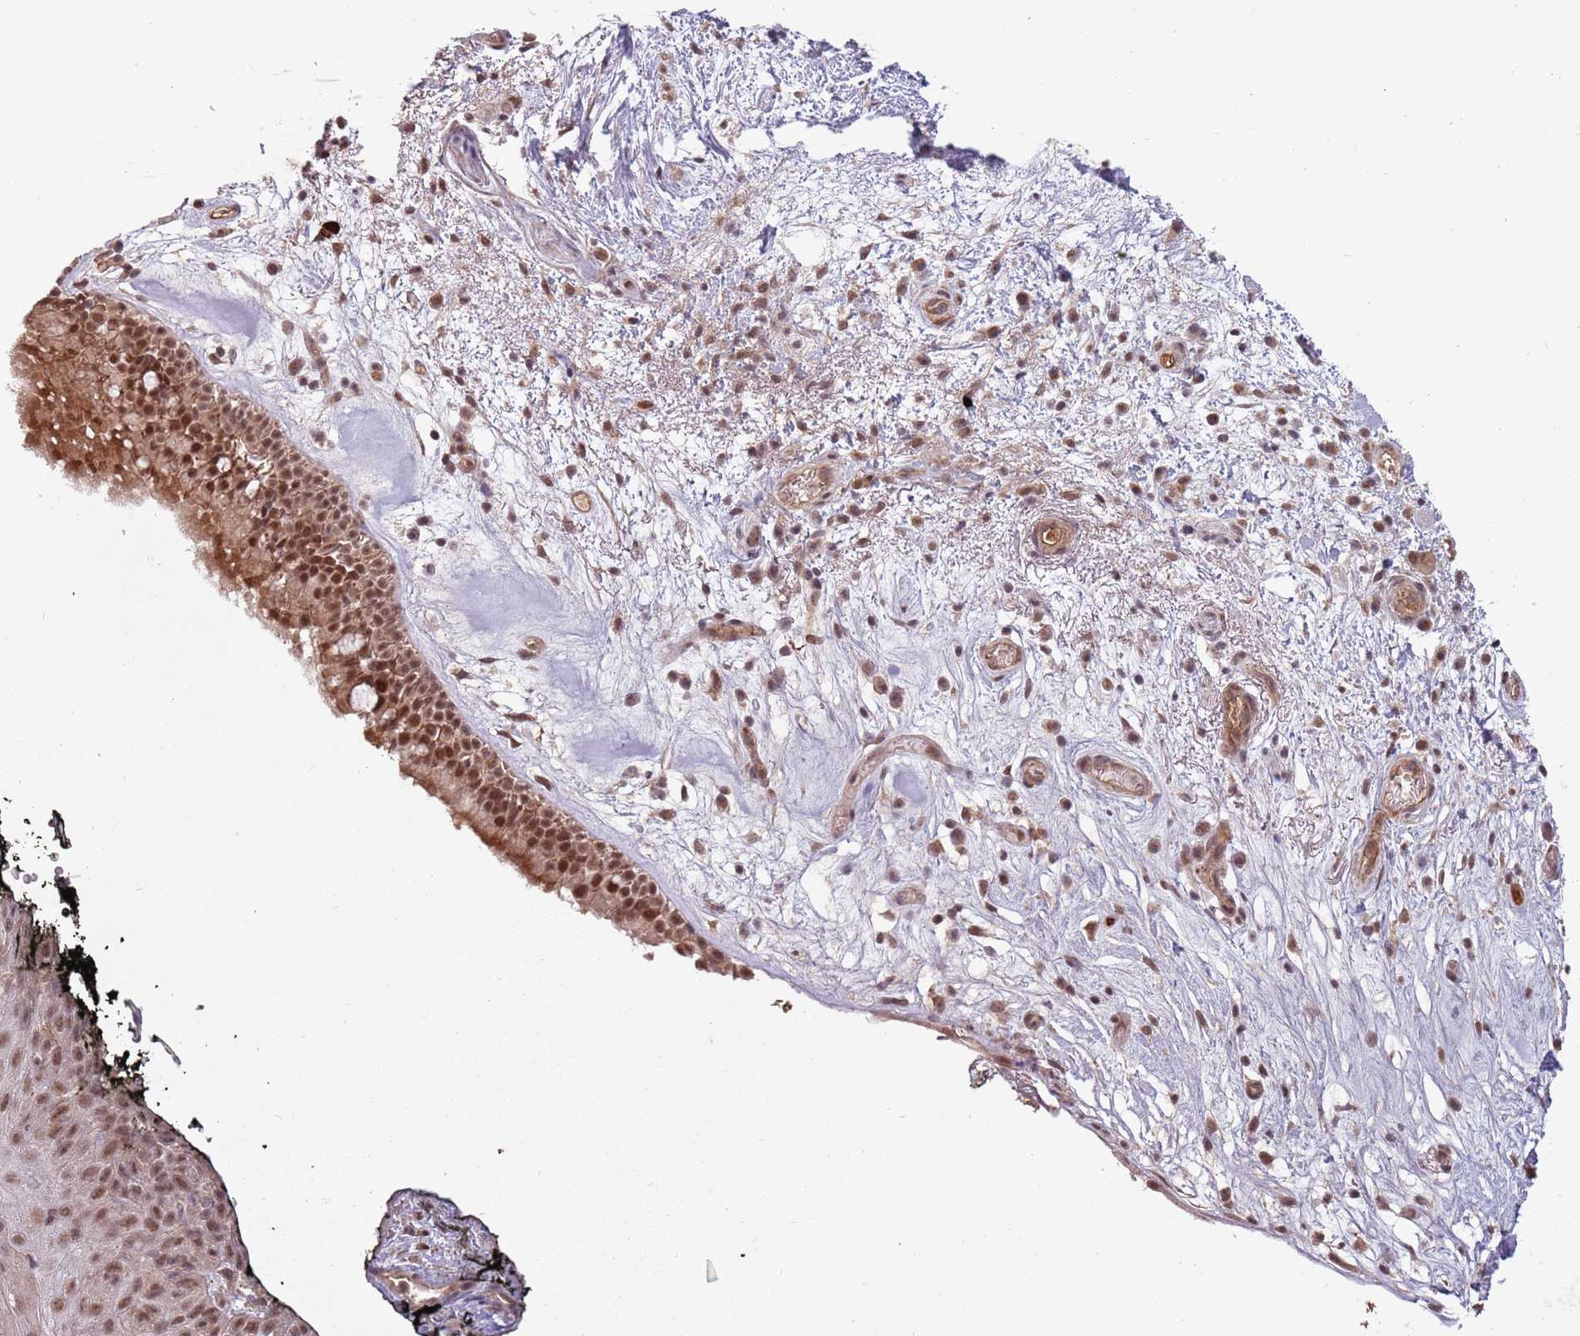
{"staining": {"intensity": "strong", "quantity": ">75%", "location": "cytoplasmic/membranous,nuclear"}, "tissue": "nasopharynx", "cell_type": "Respiratory epithelial cells", "image_type": "normal", "snomed": [{"axis": "morphology", "description": "Normal tissue, NOS"}, {"axis": "morphology", "description": "Squamous cell carcinoma, NOS"}, {"axis": "topography", "description": "Nasopharynx"}, {"axis": "topography", "description": "Head-Neck"}], "caption": "Immunohistochemical staining of benign human nasopharynx exhibits strong cytoplasmic/membranous,nuclear protein positivity in approximately >75% of respiratory epithelial cells.", "gene": "SUDS3", "patient": {"sex": "male", "age": 85}}